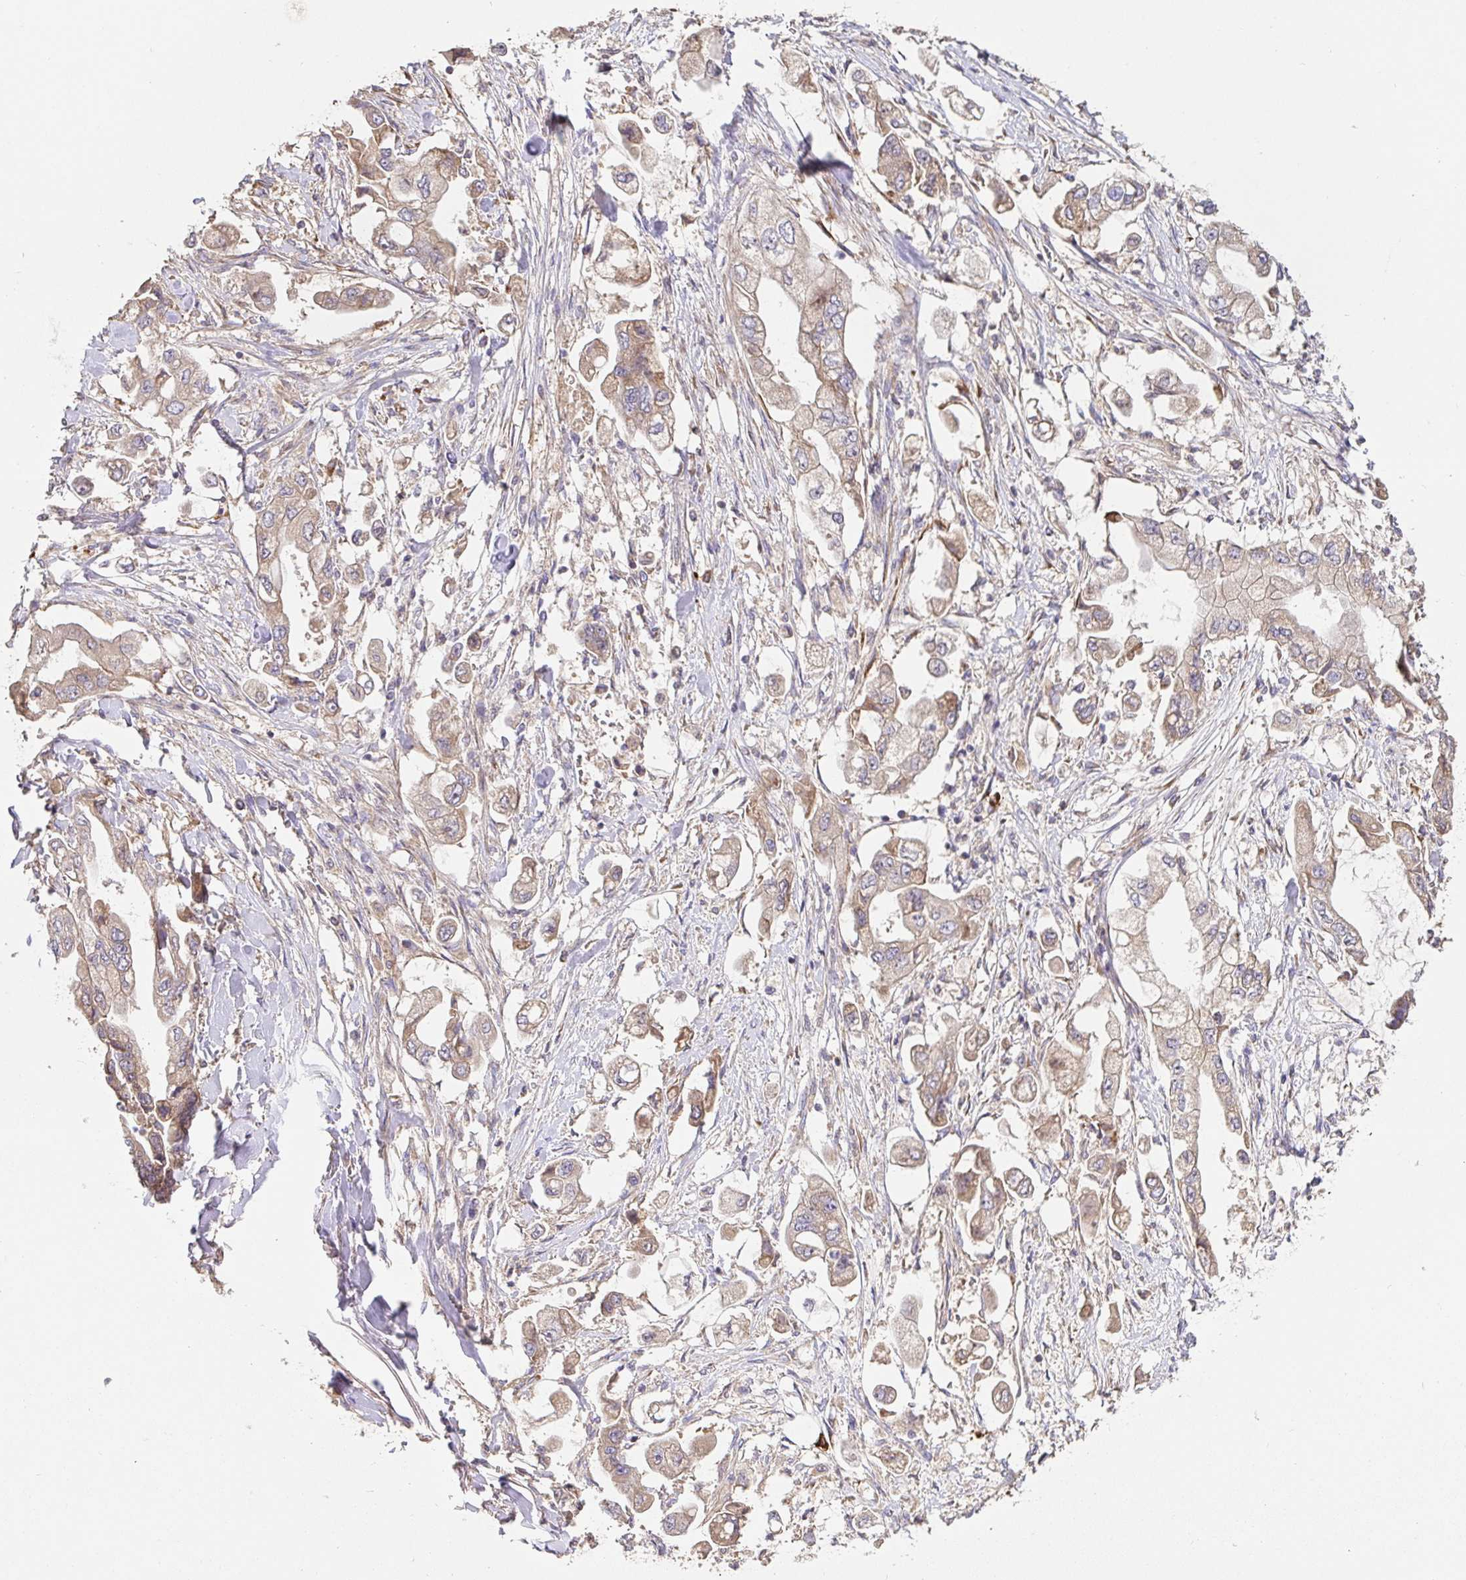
{"staining": {"intensity": "weak", "quantity": "25%-75%", "location": "cytoplasmic/membranous"}, "tissue": "stomach cancer", "cell_type": "Tumor cells", "image_type": "cancer", "snomed": [{"axis": "morphology", "description": "Adenocarcinoma, NOS"}, {"axis": "topography", "description": "Stomach"}], "caption": "Tumor cells demonstrate low levels of weak cytoplasmic/membranous positivity in about 25%-75% of cells in stomach adenocarcinoma.", "gene": "HAGH", "patient": {"sex": "male", "age": 62}}